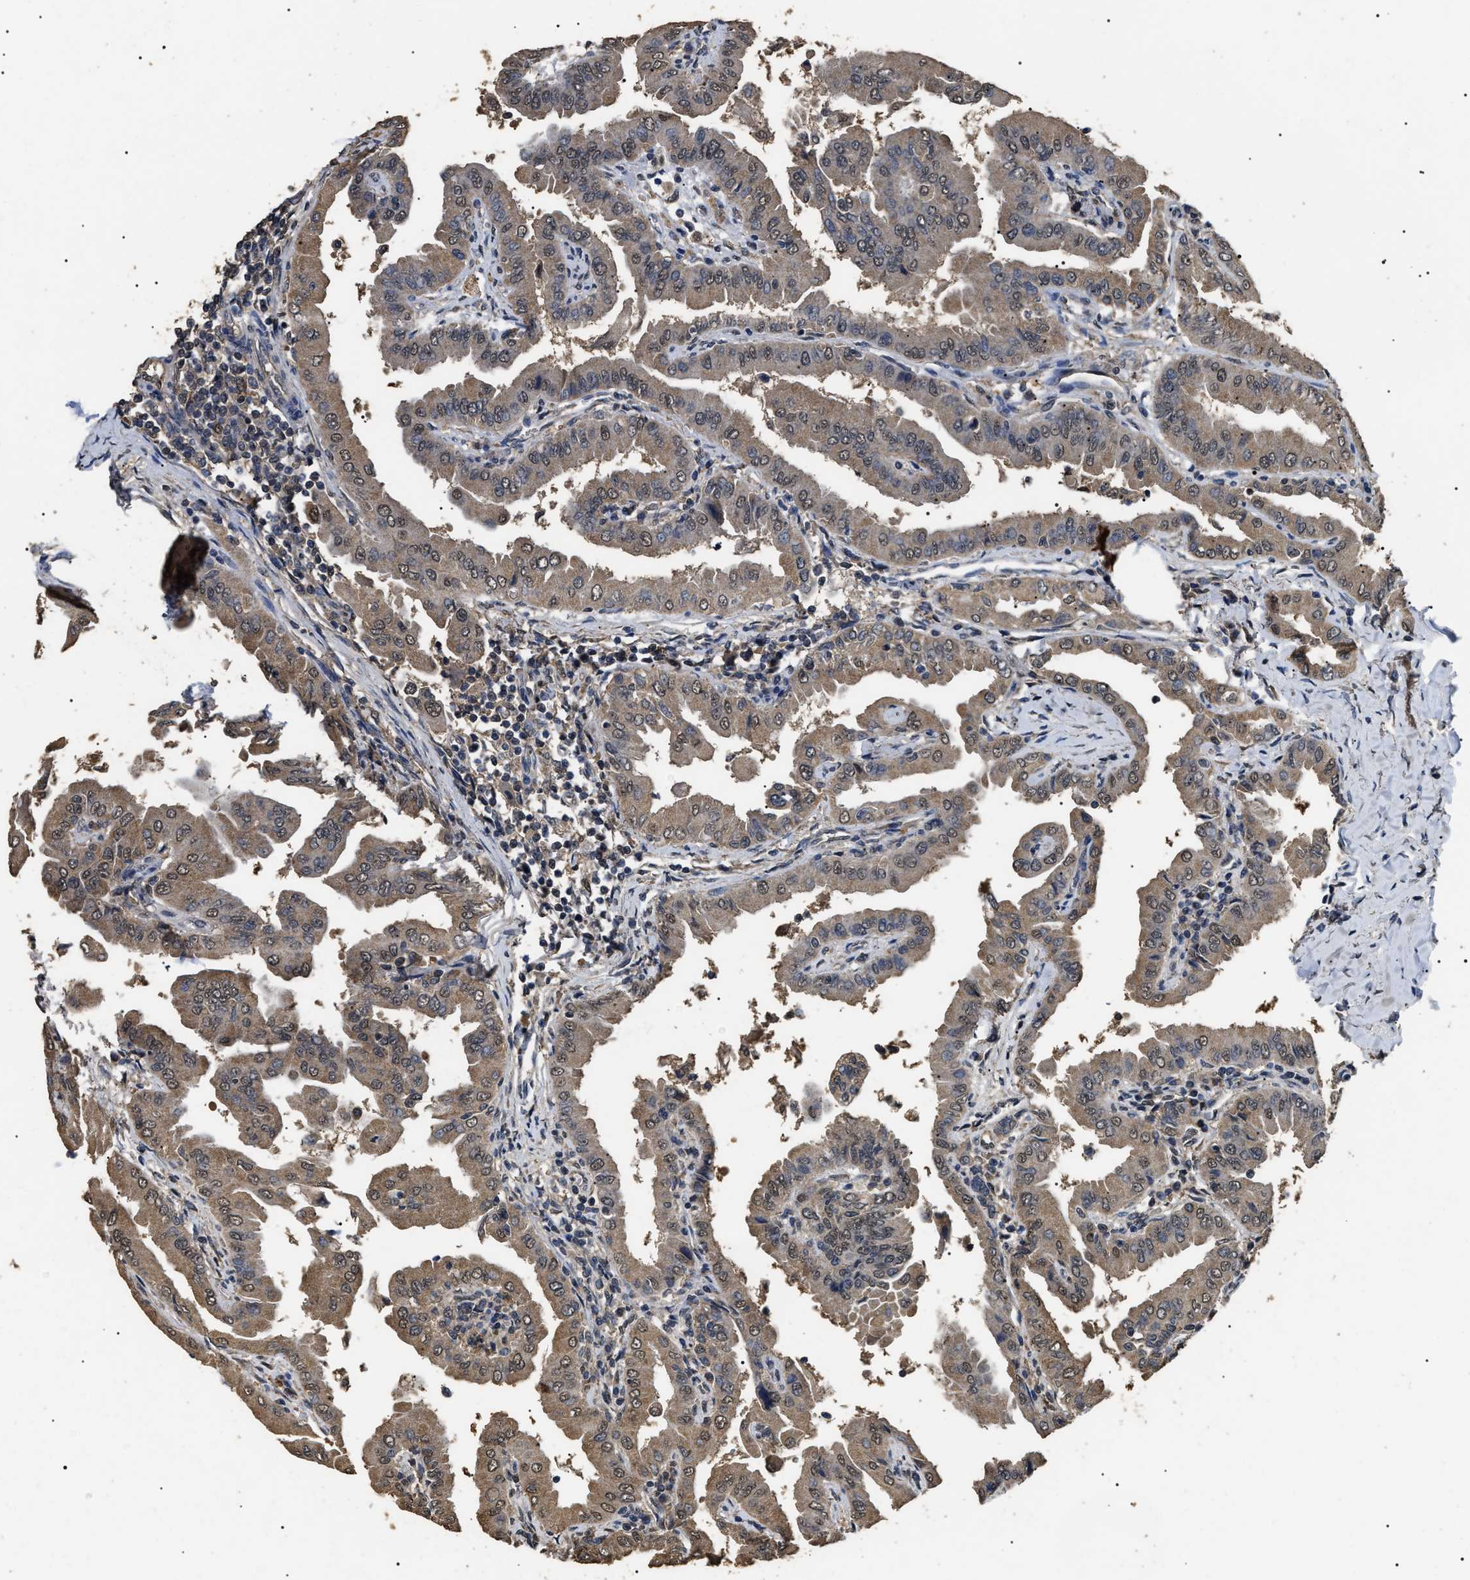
{"staining": {"intensity": "moderate", "quantity": ">75%", "location": "cytoplasmic/membranous,nuclear"}, "tissue": "thyroid cancer", "cell_type": "Tumor cells", "image_type": "cancer", "snomed": [{"axis": "morphology", "description": "Papillary adenocarcinoma, NOS"}, {"axis": "topography", "description": "Thyroid gland"}], "caption": "A brown stain labels moderate cytoplasmic/membranous and nuclear staining of a protein in thyroid papillary adenocarcinoma tumor cells.", "gene": "PSMD8", "patient": {"sex": "male", "age": 33}}